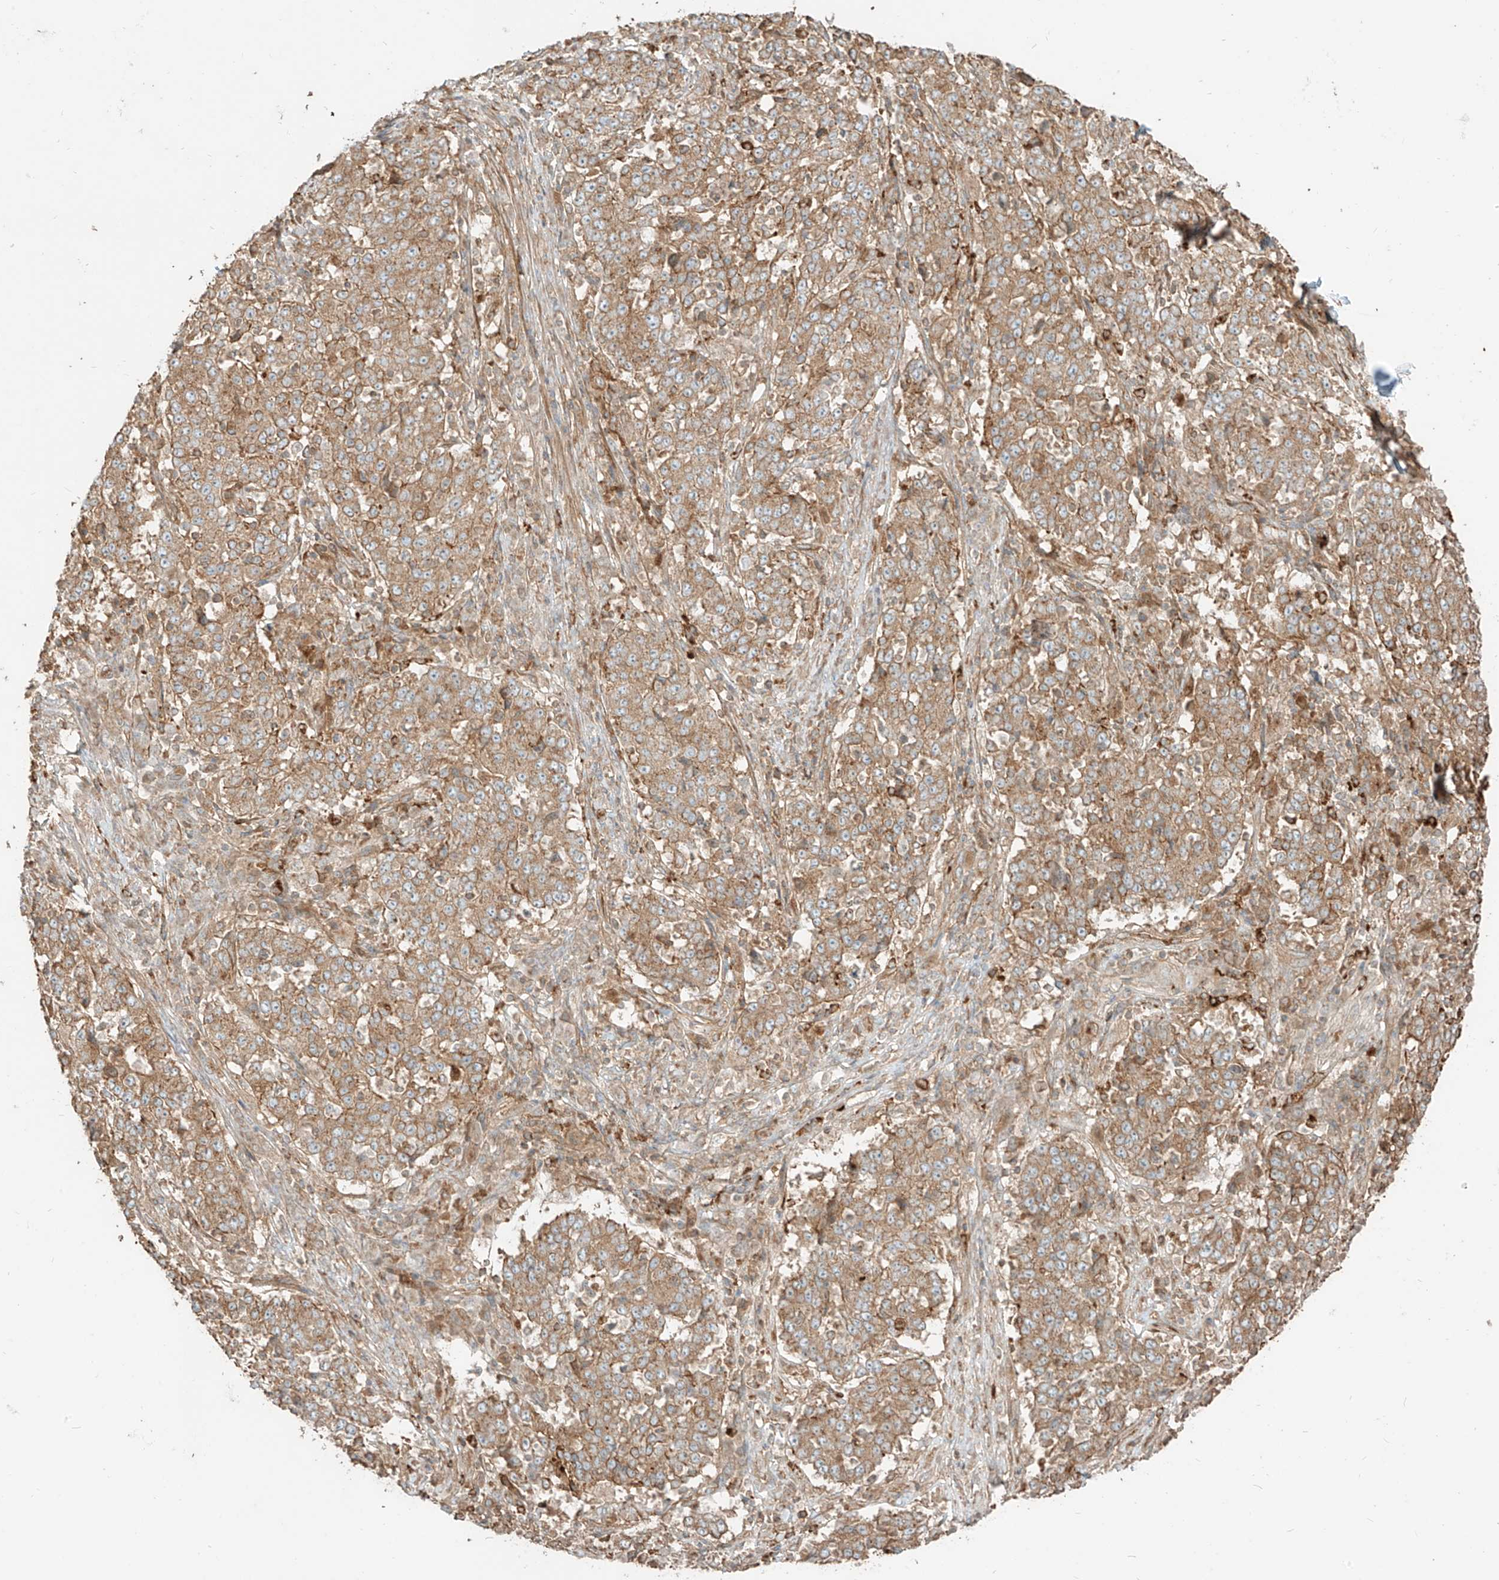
{"staining": {"intensity": "moderate", "quantity": ">75%", "location": "cytoplasmic/membranous"}, "tissue": "stomach cancer", "cell_type": "Tumor cells", "image_type": "cancer", "snomed": [{"axis": "morphology", "description": "Adenocarcinoma, NOS"}, {"axis": "topography", "description": "Stomach"}], "caption": "Immunohistochemical staining of human stomach cancer (adenocarcinoma) shows medium levels of moderate cytoplasmic/membranous staining in about >75% of tumor cells.", "gene": "CCDC115", "patient": {"sex": "male", "age": 59}}